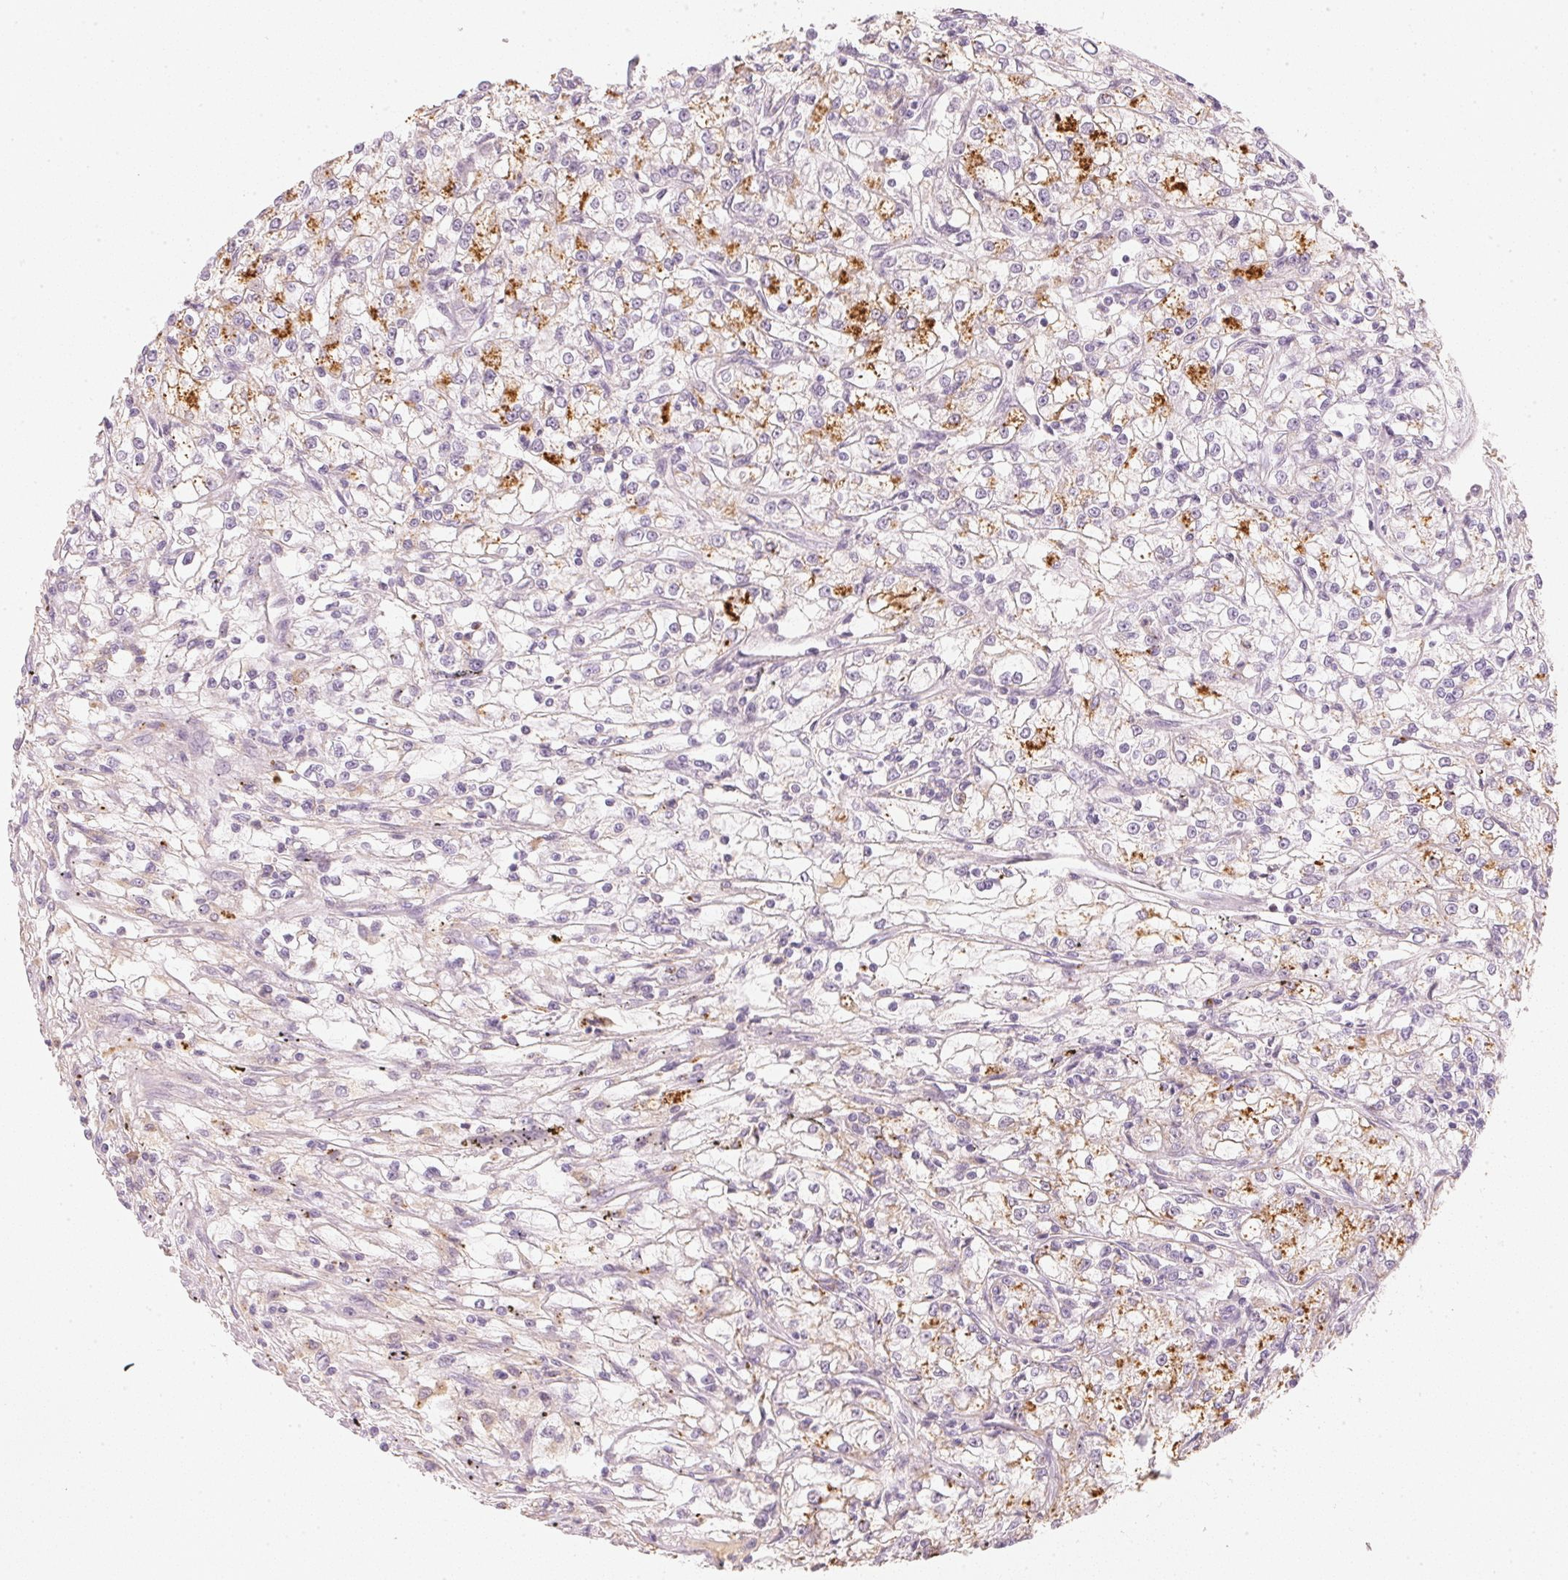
{"staining": {"intensity": "moderate", "quantity": "<25%", "location": "cytoplasmic/membranous"}, "tissue": "renal cancer", "cell_type": "Tumor cells", "image_type": "cancer", "snomed": [{"axis": "morphology", "description": "Adenocarcinoma, NOS"}, {"axis": "topography", "description": "Kidney"}], "caption": "This micrograph exhibits immunohistochemistry (IHC) staining of human renal cancer (adenocarcinoma), with low moderate cytoplasmic/membranous expression in approximately <25% of tumor cells.", "gene": "RMDN2", "patient": {"sex": "female", "age": 59}}